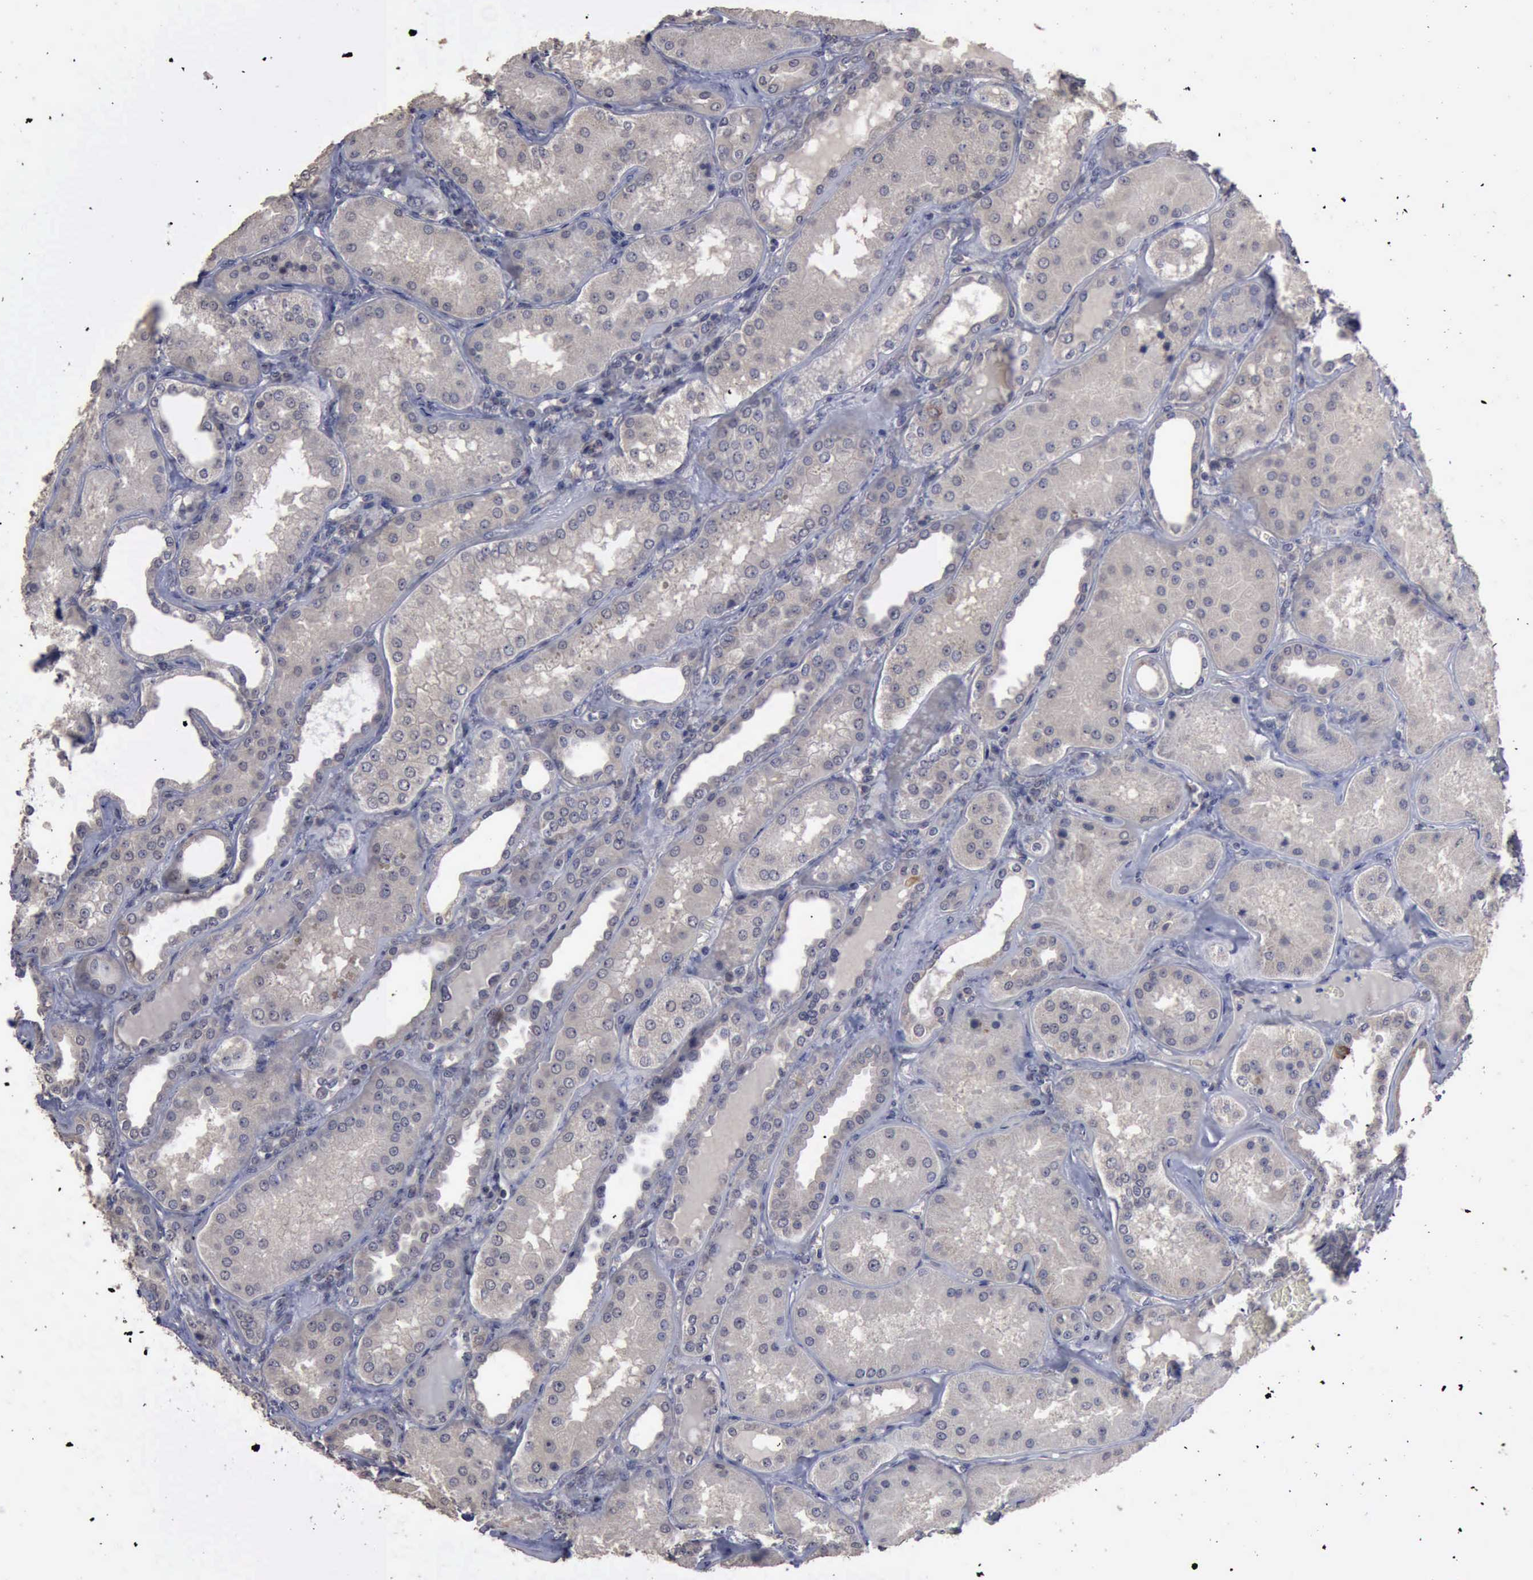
{"staining": {"intensity": "negative", "quantity": "none", "location": "none"}, "tissue": "kidney", "cell_type": "Cells in glomeruli", "image_type": "normal", "snomed": [{"axis": "morphology", "description": "Normal tissue, NOS"}, {"axis": "topography", "description": "Kidney"}], "caption": "The immunohistochemistry (IHC) histopathology image has no significant positivity in cells in glomeruli of kidney. Nuclei are stained in blue.", "gene": "CRKL", "patient": {"sex": "female", "age": 56}}